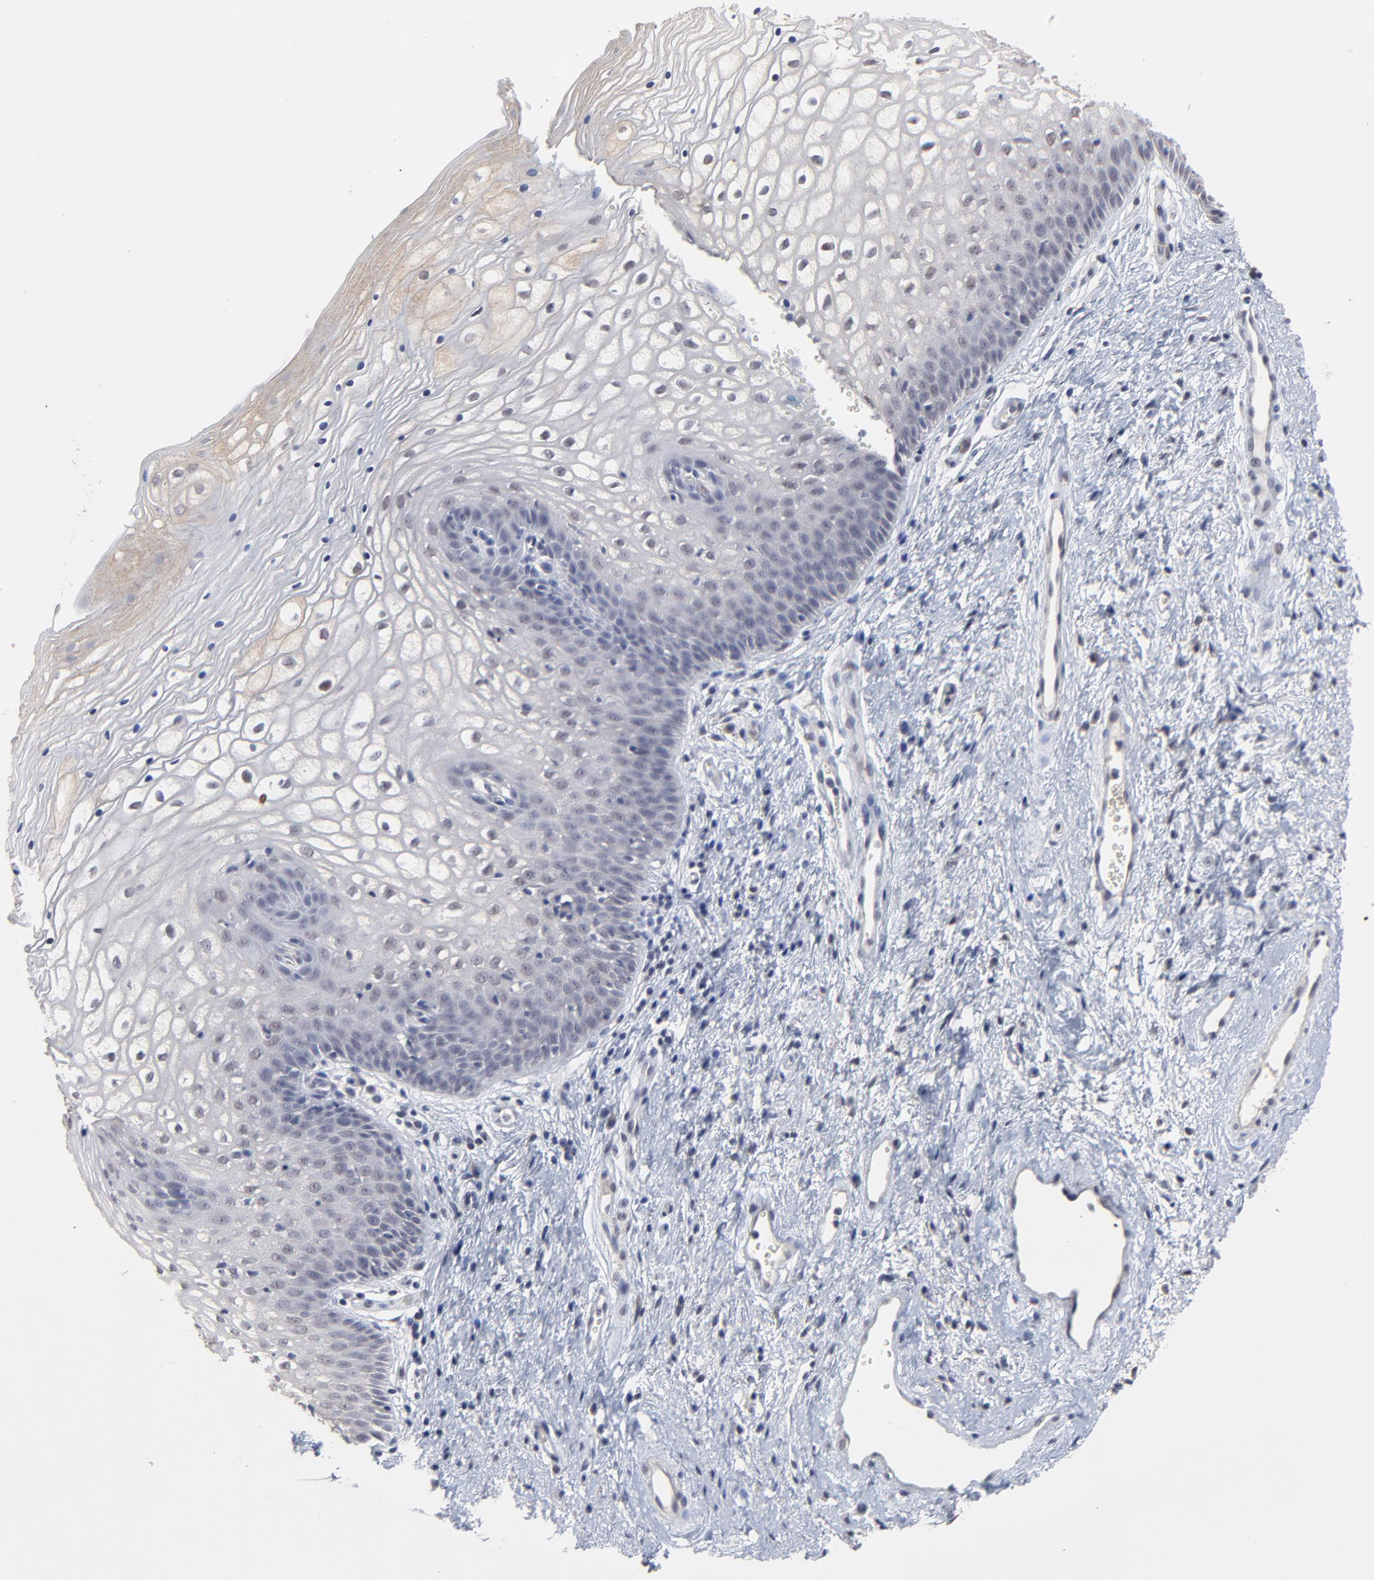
{"staining": {"intensity": "weak", "quantity": "<25%", "location": "nuclear"}, "tissue": "vagina", "cell_type": "Squamous epithelial cells", "image_type": "normal", "snomed": [{"axis": "morphology", "description": "Normal tissue, NOS"}, {"axis": "topography", "description": "Vagina"}], "caption": "The image displays no staining of squamous epithelial cells in normal vagina. The staining was performed using DAB to visualize the protein expression in brown, while the nuclei were stained in blue with hematoxylin (Magnification: 20x).", "gene": "FAM199X", "patient": {"sex": "female", "age": 34}}